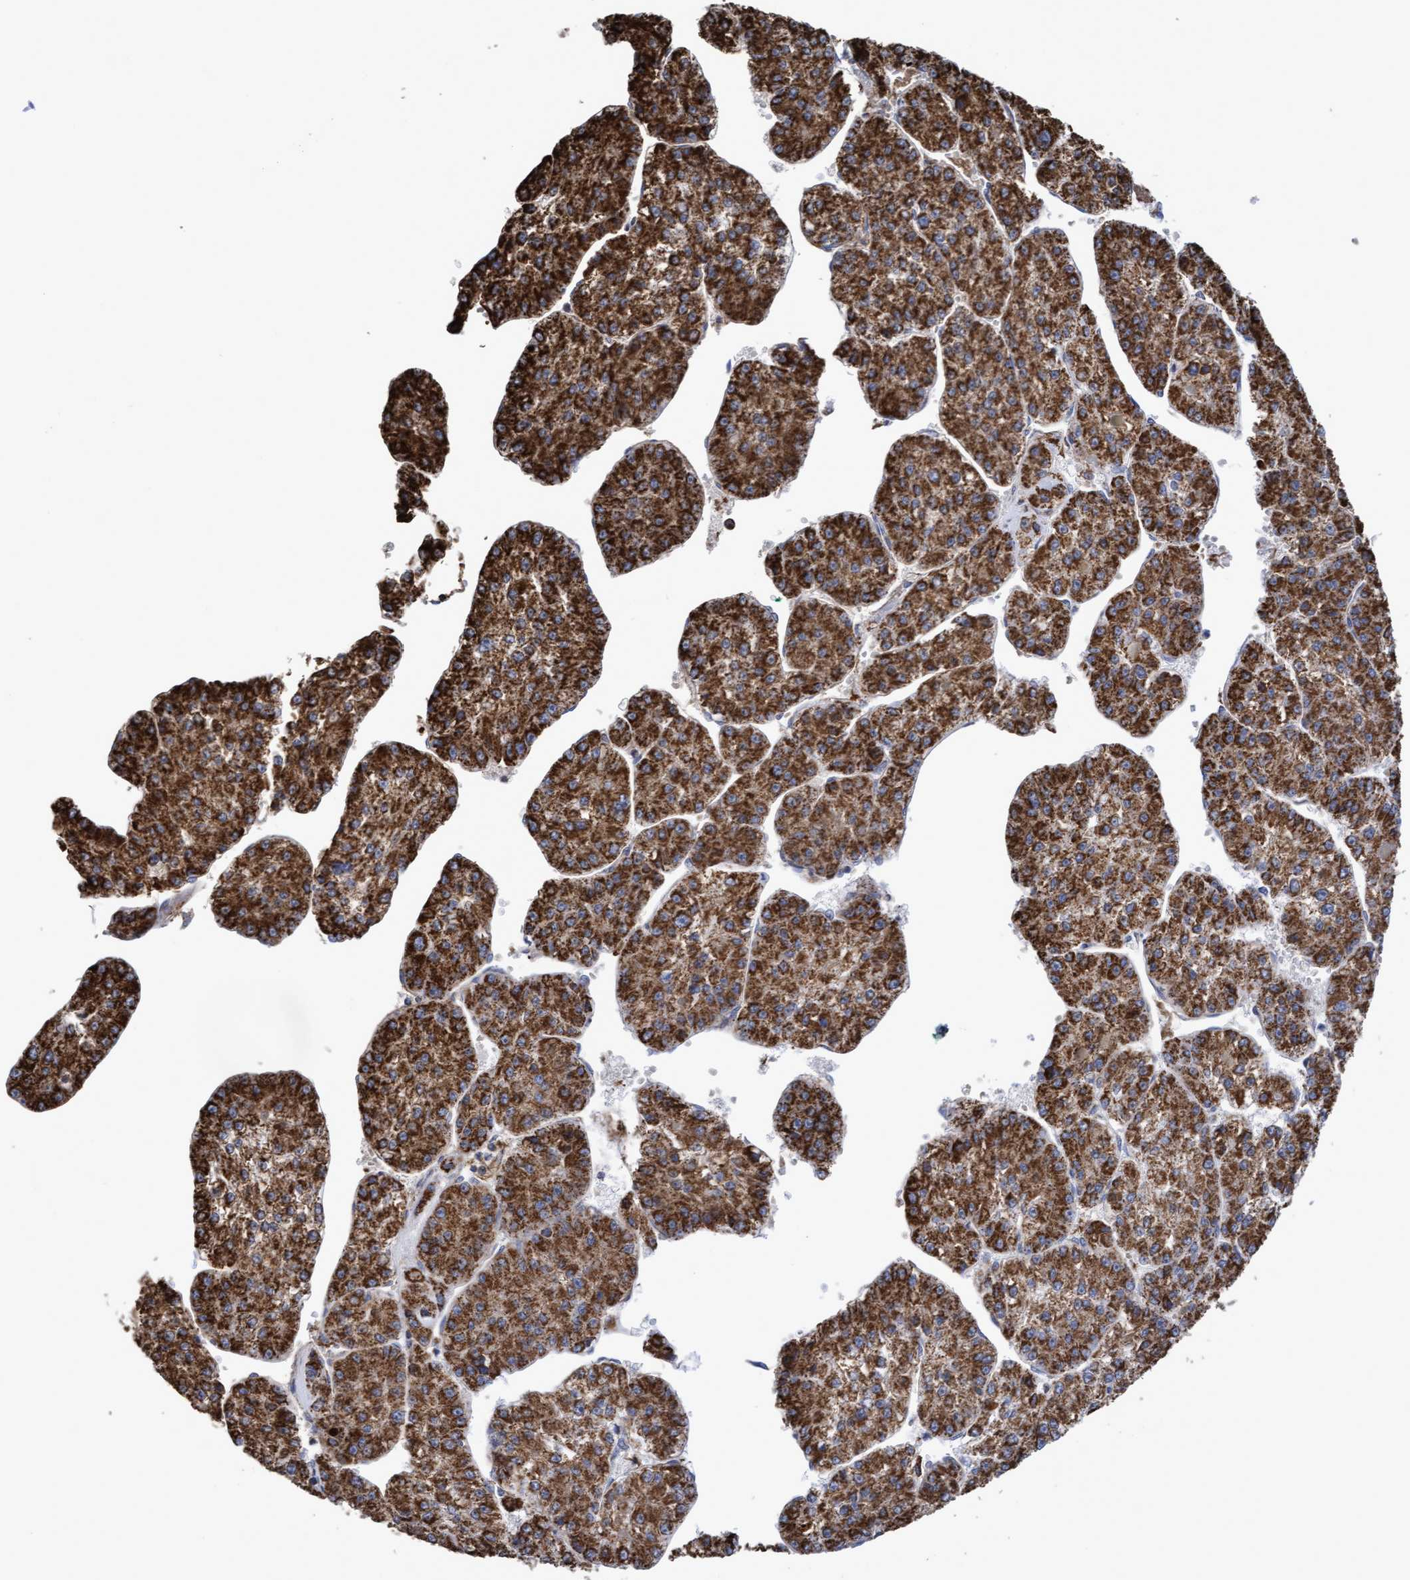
{"staining": {"intensity": "strong", "quantity": ">75%", "location": "cytoplasmic/membranous"}, "tissue": "liver cancer", "cell_type": "Tumor cells", "image_type": "cancer", "snomed": [{"axis": "morphology", "description": "Carcinoma, Hepatocellular, NOS"}, {"axis": "topography", "description": "Liver"}], "caption": "Protein staining demonstrates strong cytoplasmic/membranous positivity in approximately >75% of tumor cells in liver cancer (hepatocellular carcinoma).", "gene": "COBL", "patient": {"sex": "female", "age": 73}}